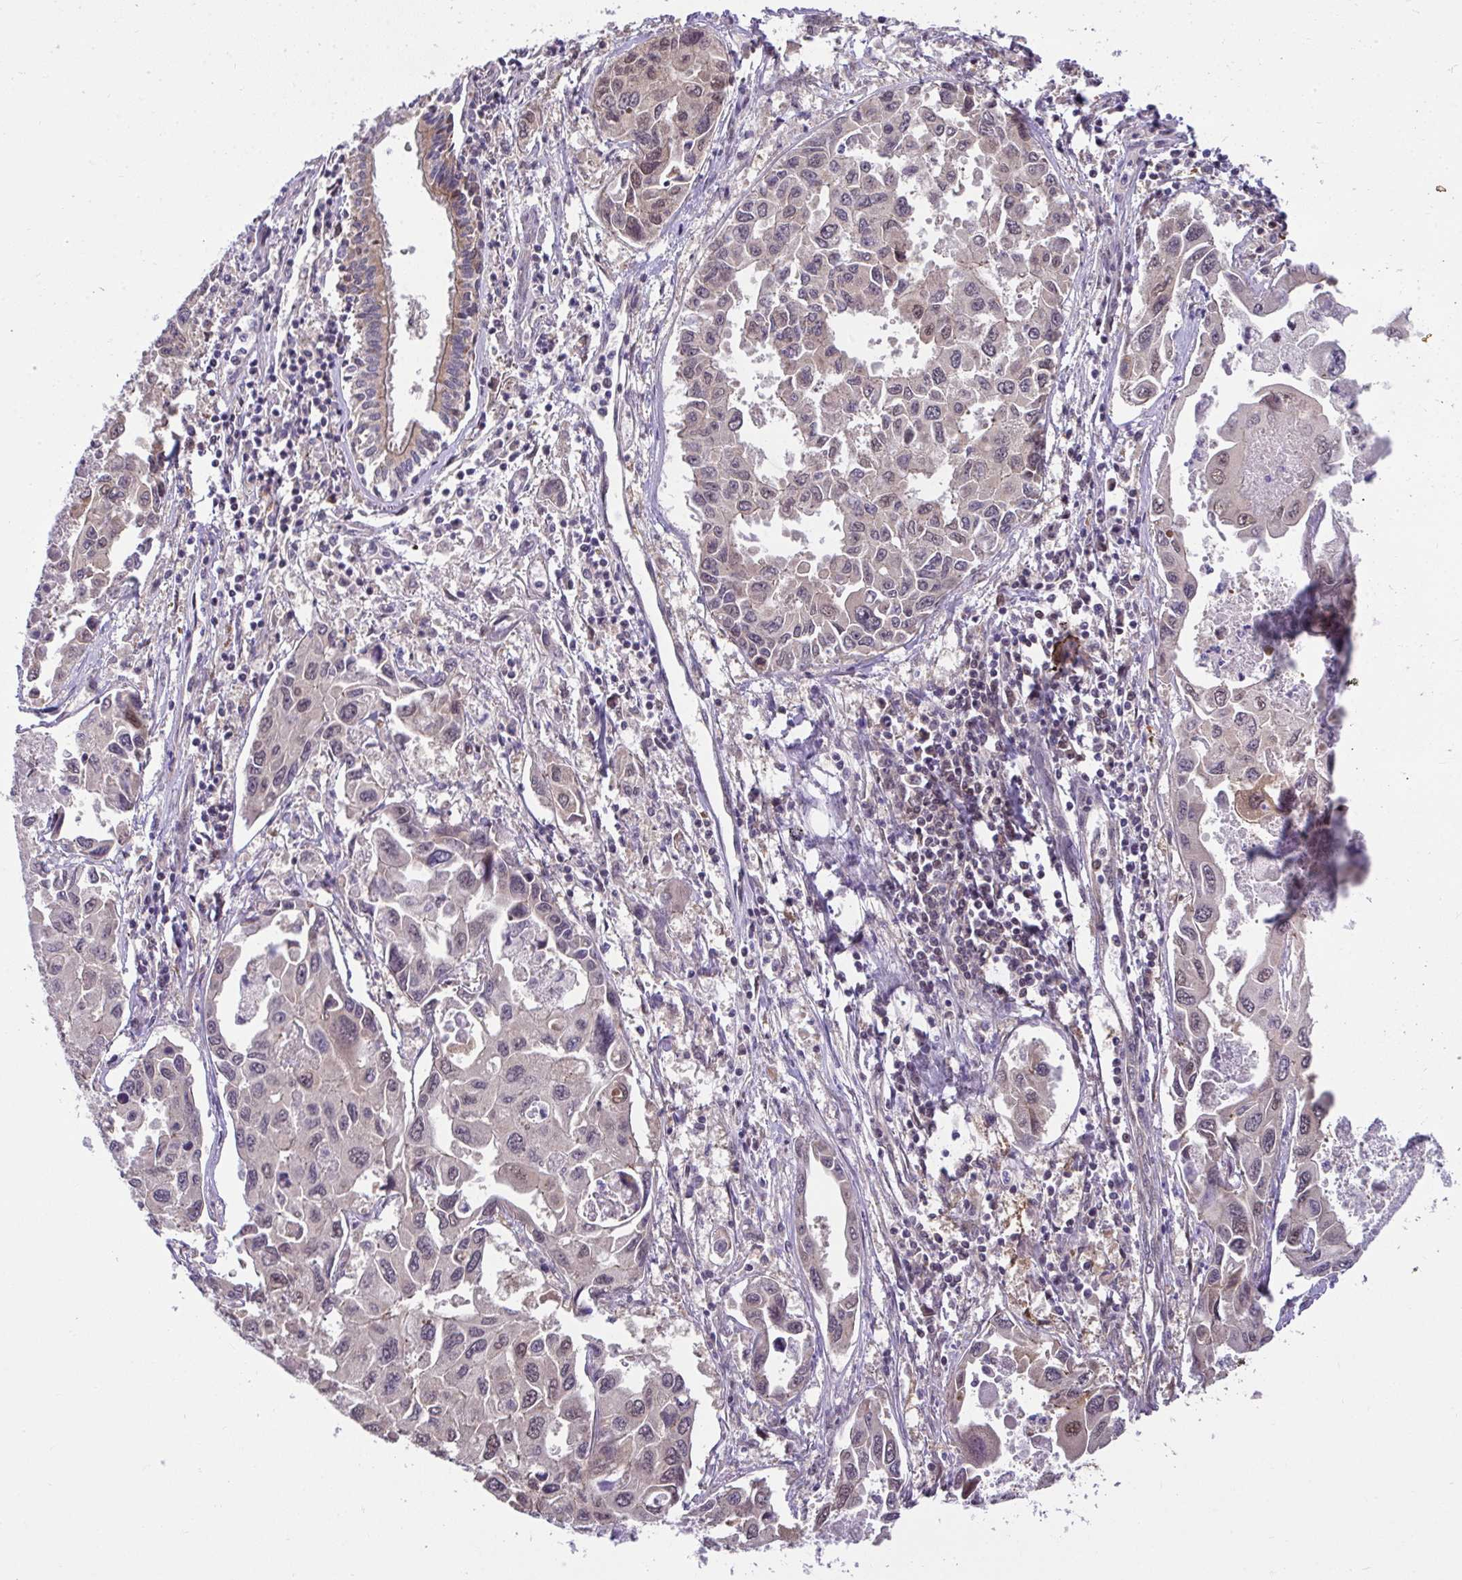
{"staining": {"intensity": "weak", "quantity": "<25%", "location": "nuclear"}, "tissue": "lung cancer", "cell_type": "Tumor cells", "image_type": "cancer", "snomed": [{"axis": "morphology", "description": "Adenocarcinoma, NOS"}, {"axis": "topography", "description": "Lung"}], "caption": "There is no significant staining in tumor cells of lung cancer (adenocarcinoma). (Stains: DAB immunohistochemistry with hematoxylin counter stain, Microscopy: brightfield microscopy at high magnification).", "gene": "RDH14", "patient": {"sex": "male", "age": 64}}